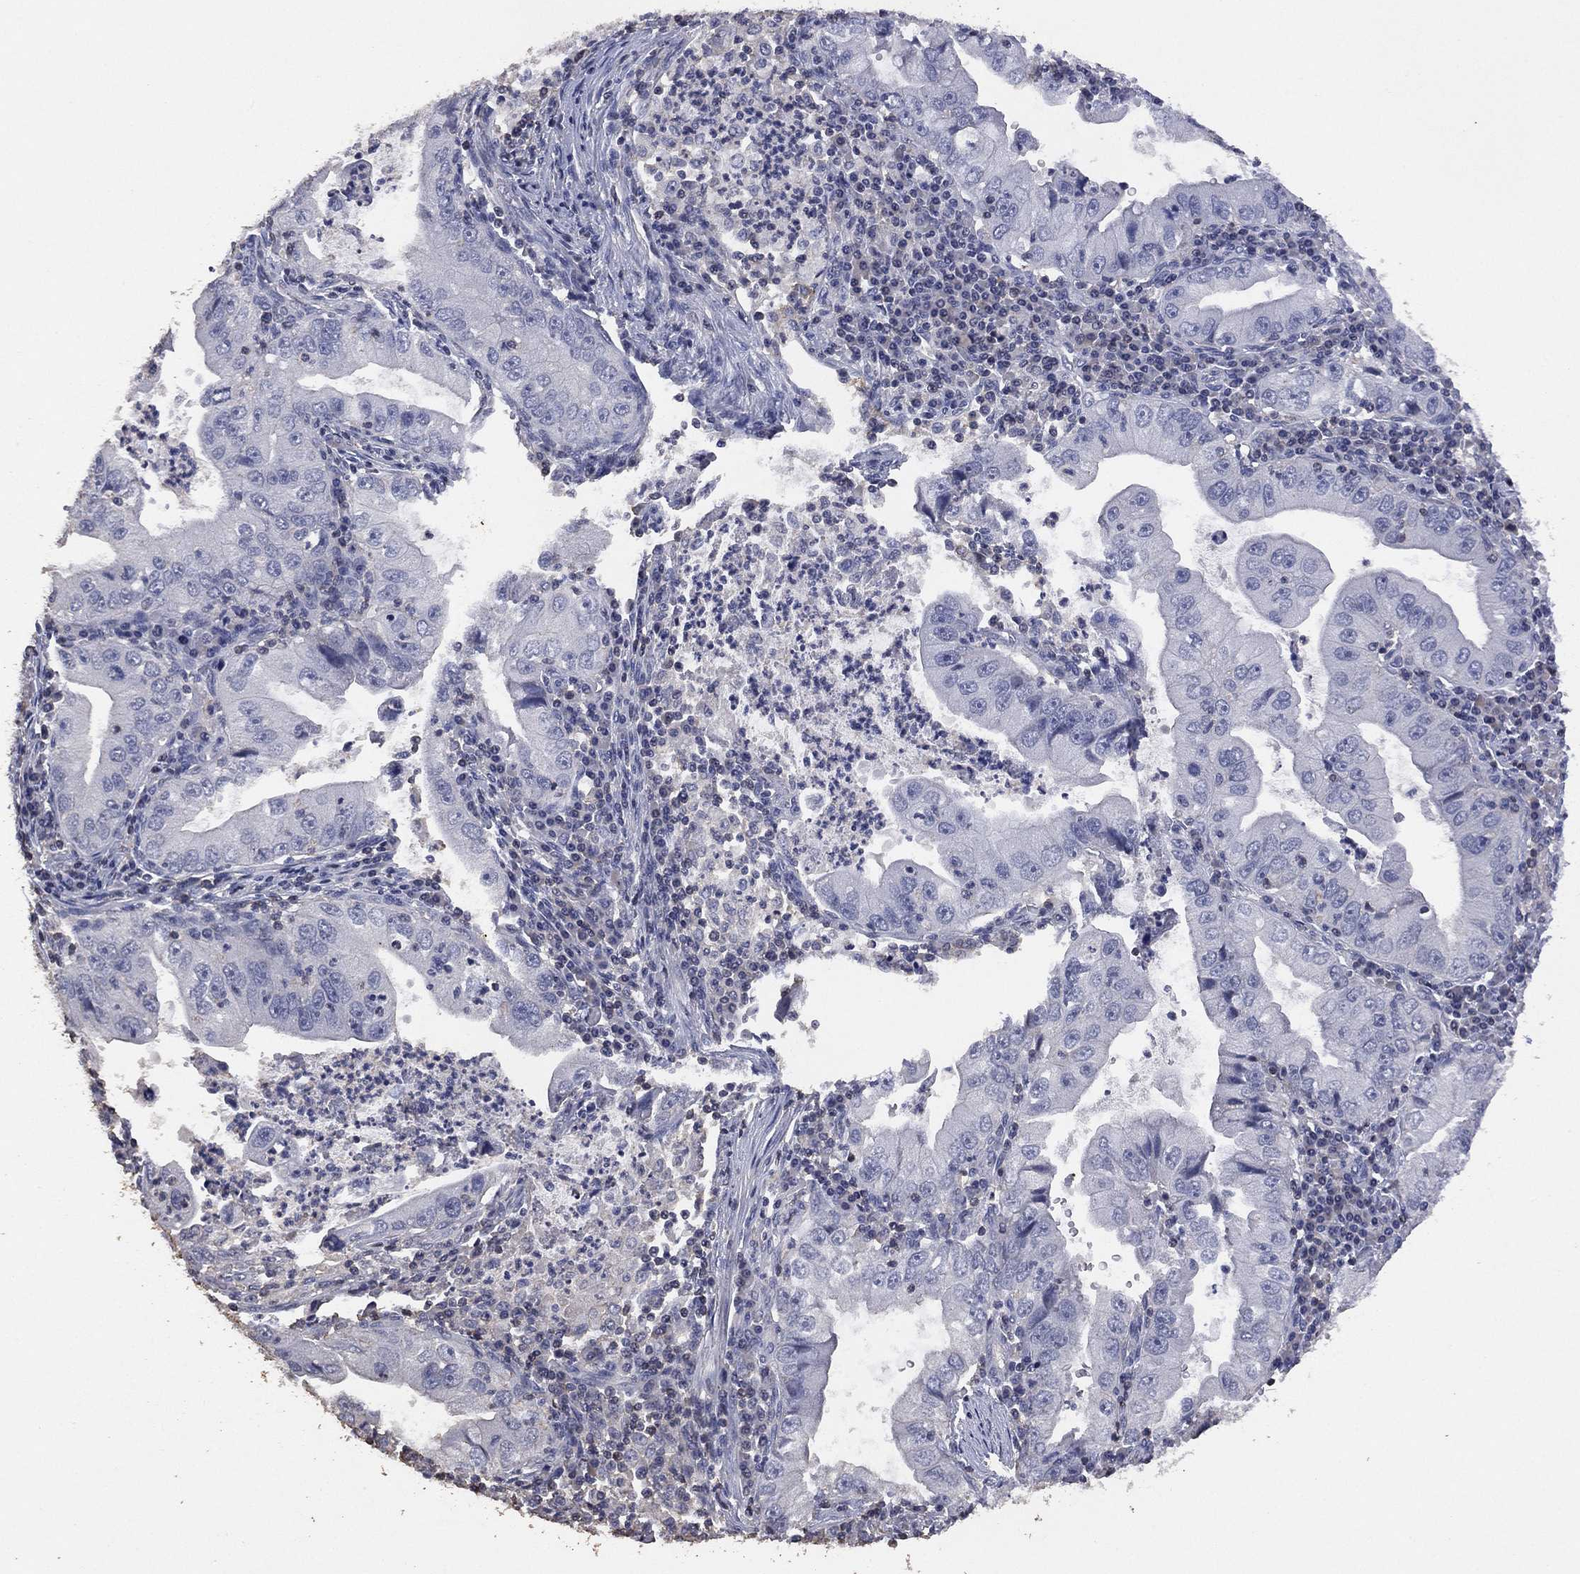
{"staining": {"intensity": "negative", "quantity": "none", "location": "none"}, "tissue": "stomach cancer", "cell_type": "Tumor cells", "image_type": "cancer", "snomed": [{"axis": "morphology", "description": "Adenocarcinoma, NOS"}, {"axis": "topography", "description": "Stomach"}], "caption": "IHC micrograph of neoplastic tissue: stomach adenocarcinoma stained with DAB displays no significant protein expression in tumor cells.", "gene": "ADPRHL1", "patient": {"sex": "male", "age": 76}}